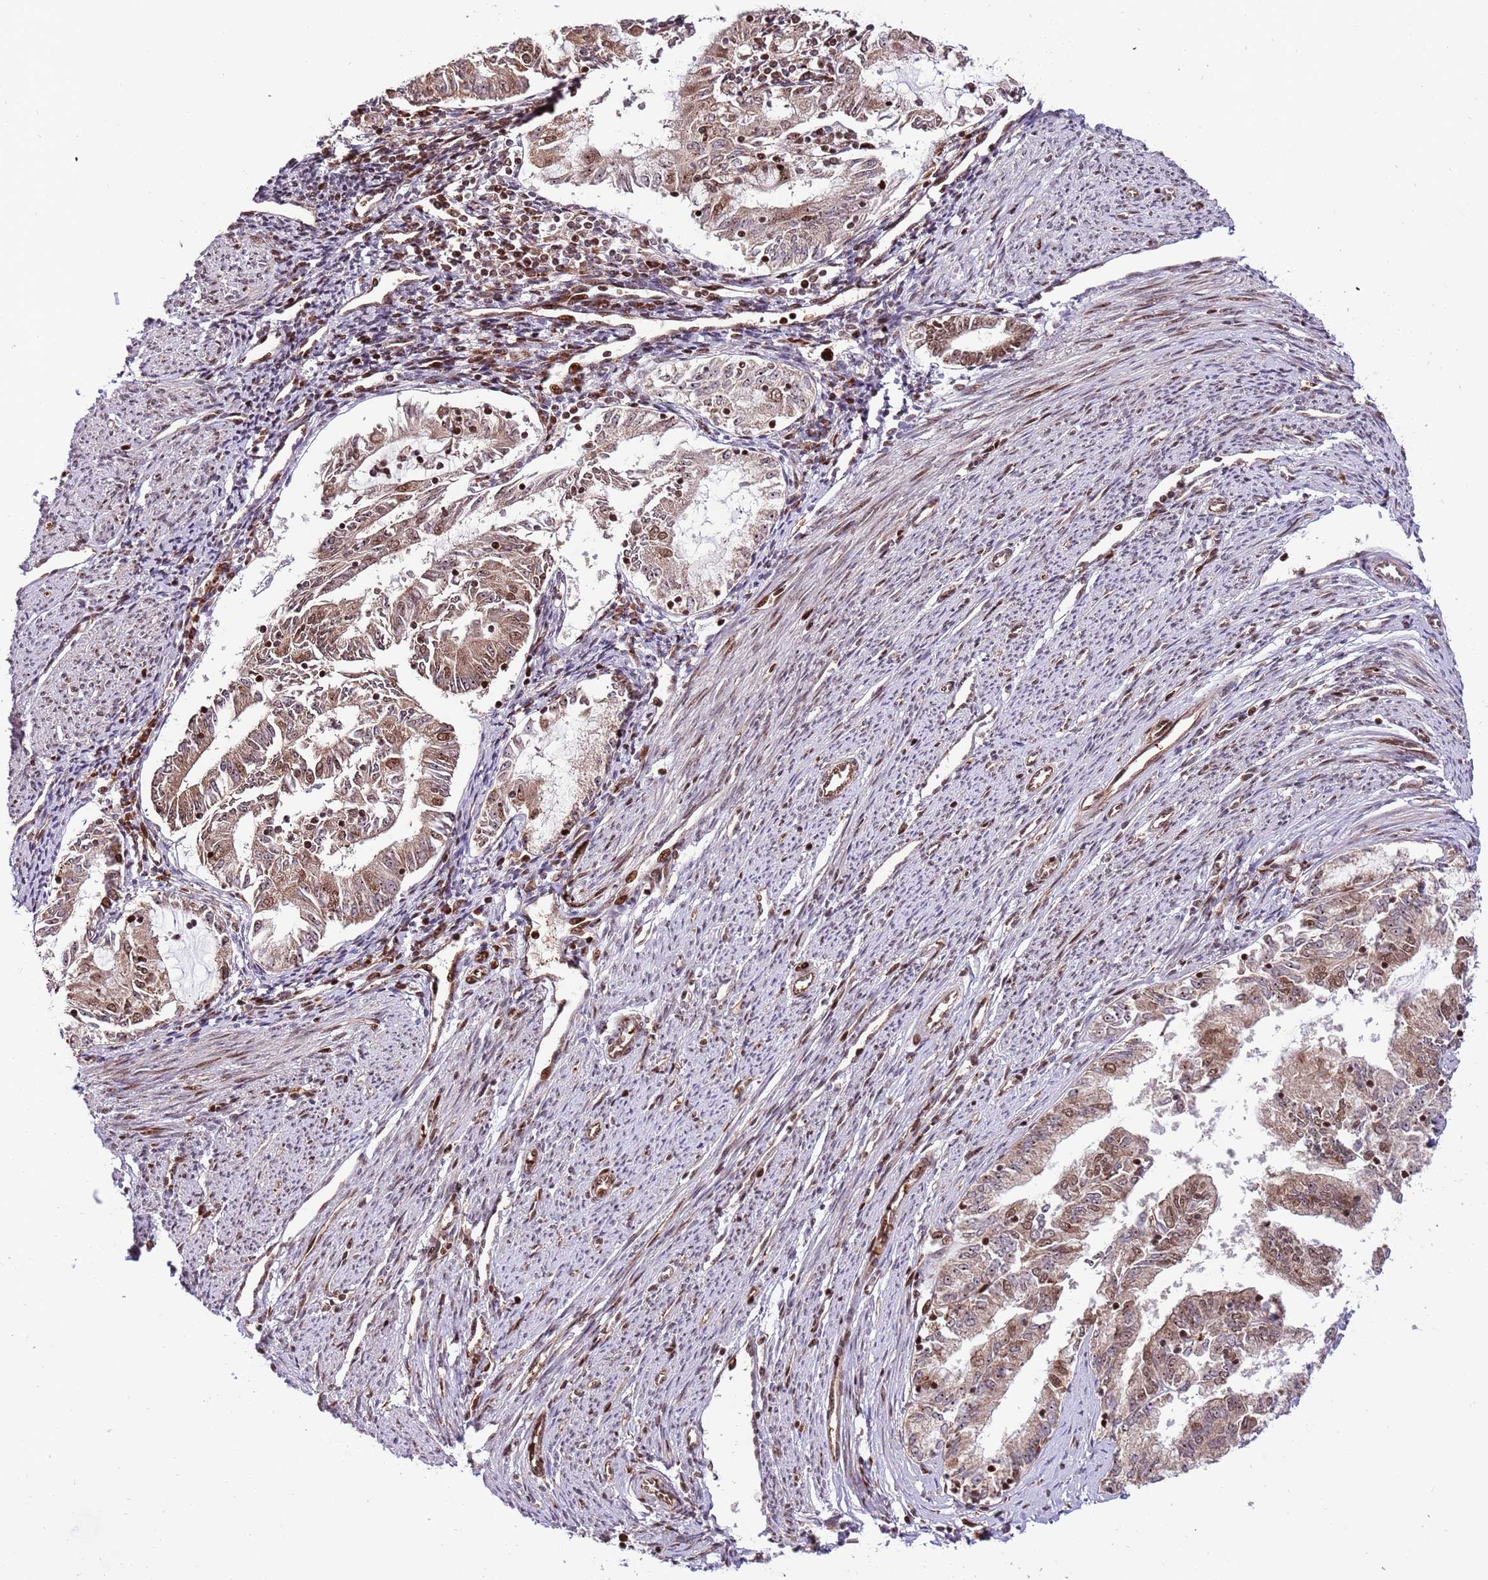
{"staining": {"intensity": "moderate", "quantity": ">75%", "location": "cytoplasmic/membranous,nuclear"}, "tissue": "endometrial cancer", "cell_type": "Tumor cells", "image_type": "cancer", "snomed": [{"axis": "morphology", "description": "Adenocarcinoma, NOS"}, {"axis": "topography", "description": "Endometrium"}], "caption": "Protein staining of endometrial adenocarcinoma tissue demonstrates moderate cytoplasmic/membranous and nuclear expression in about >75% of tumor cells.", "gene": "RIF1", "patient": {"sex": "female", "age": 79}}